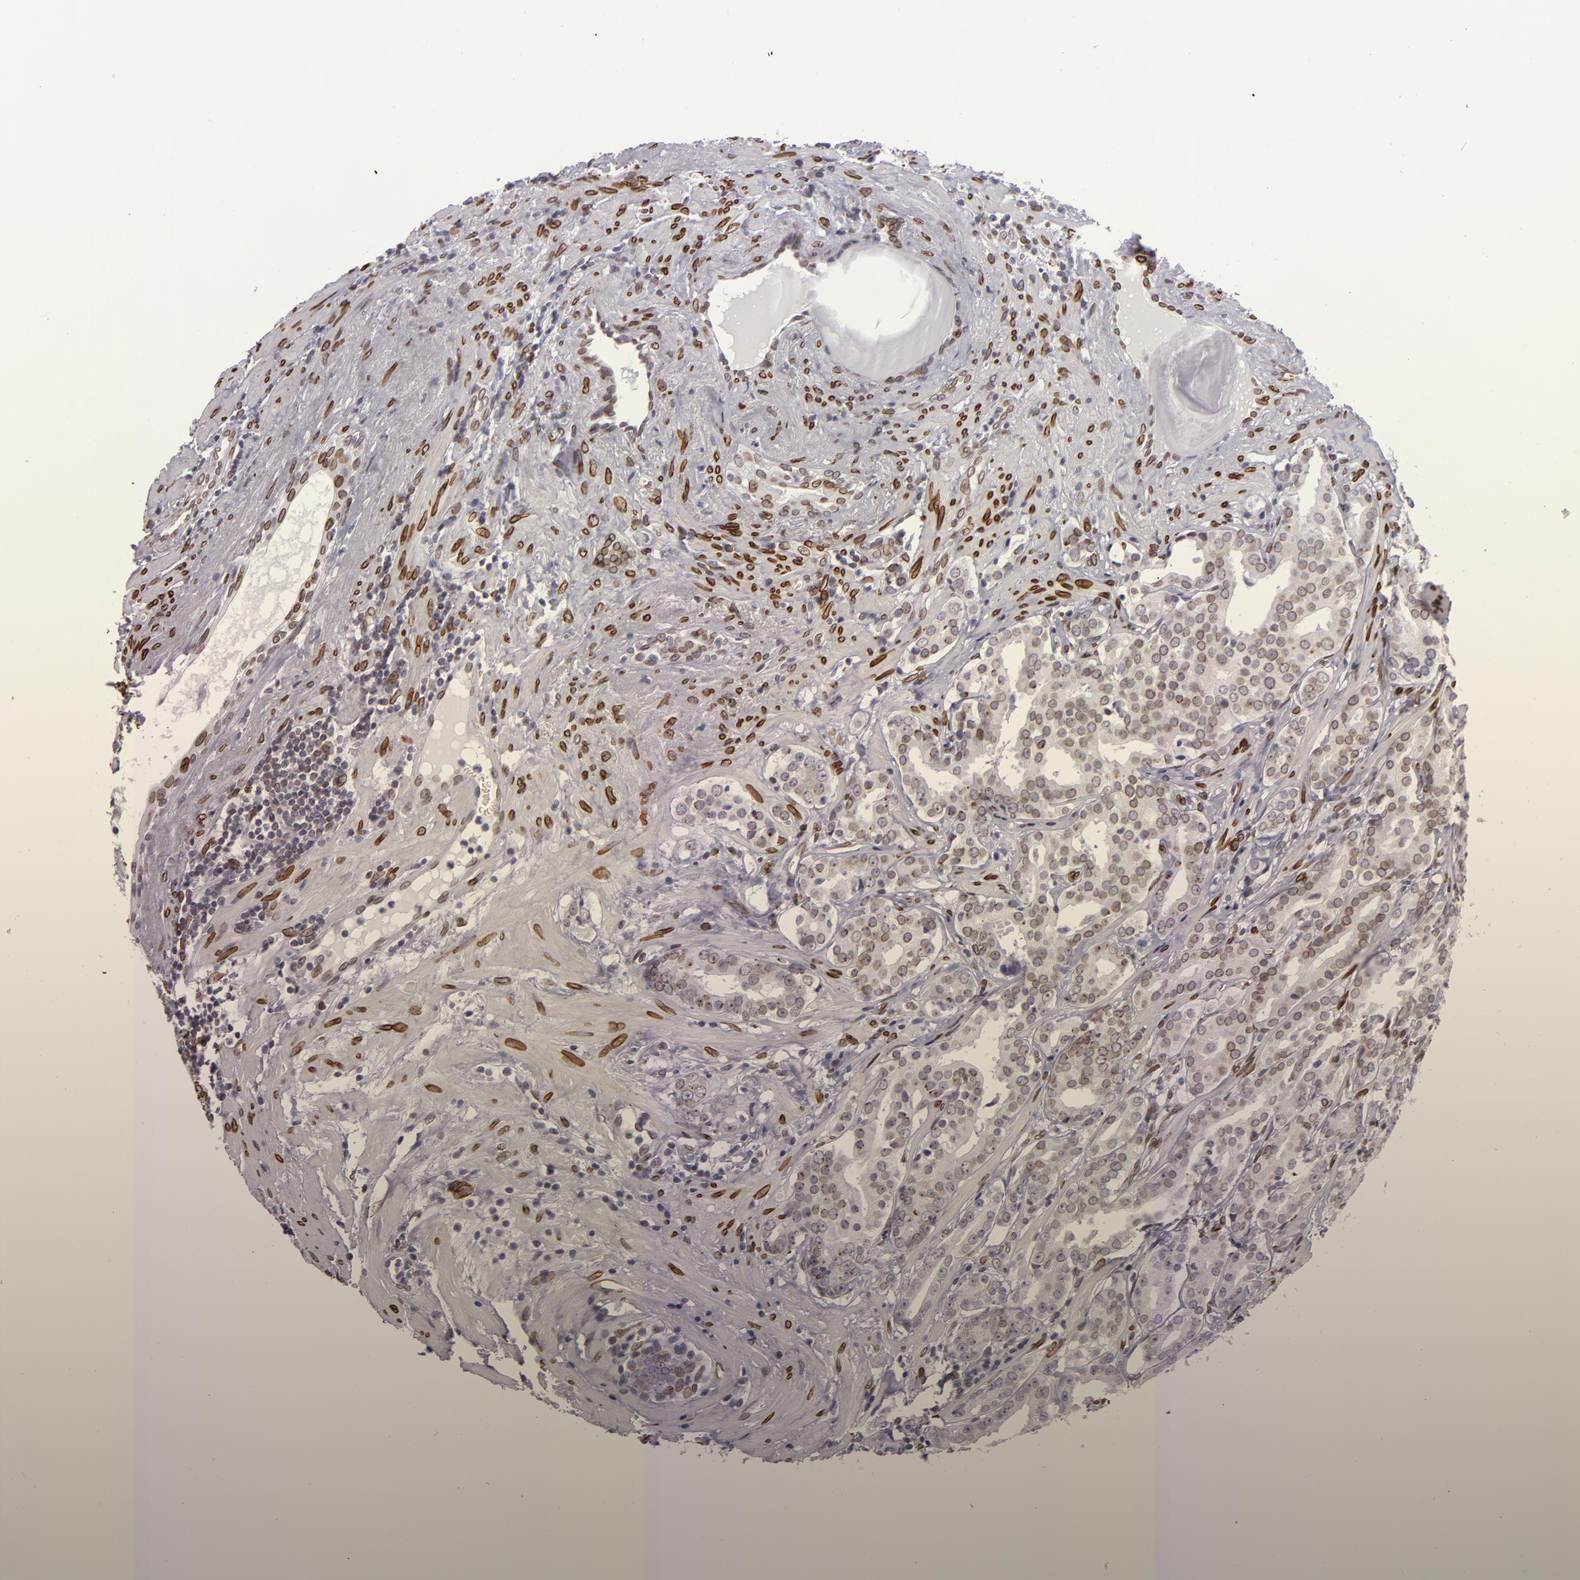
{"staining": {"intensity": "weak", "quantity": "25%-75%", "location": "nuclear"}, "tissue": "prostate cancer", "cell_type": "Tumor cells", "image_type": "cancer", "snomed": [{"axis": "morphology", "description": "Adenocarcinoma, Low grade"}, {"axis": "topography", "description": "Prostate"}], "caption": "The image reveals immunohistochemical staining of prostate cancer. There is weak nuclear staining is present in approximately 25%-75% of tumor cells.", "gene": "EMD", "patient": {"sex": "male", "age": 59}}